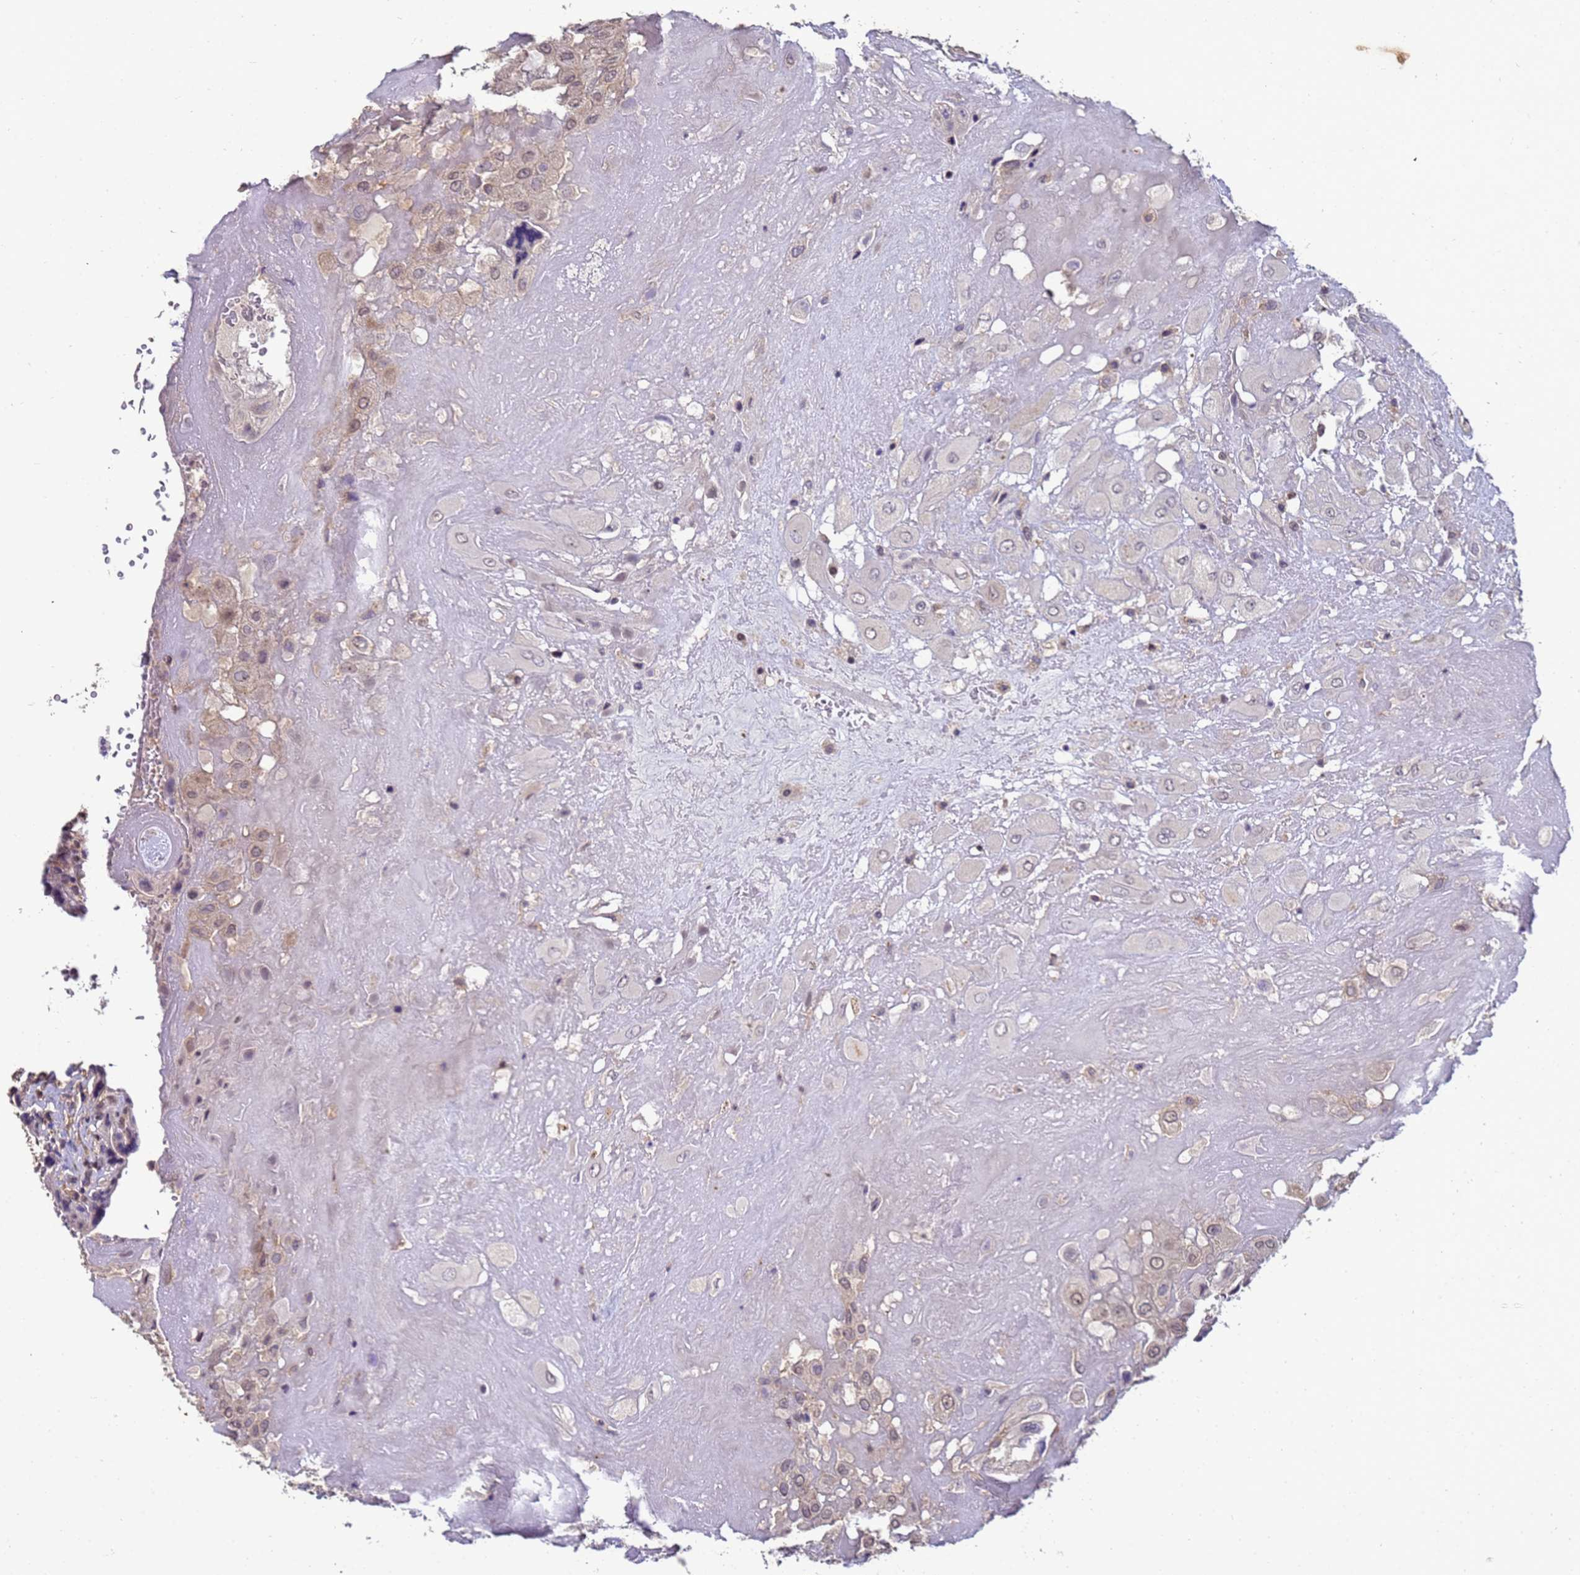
{"staining": {"intensity": "weak", "quantity": "<25%", "location": "cytoplasmic/membranous"}, "tissue": "placenta", "cell_type": "Decidual cells", "image_type": "normal", "snomed": [{"axis": "morphology", "description": "Normal tissue, NOS"}, {"axis": "topography", "description": "Placenta"}], "caption": "The image exhibits no staining of decidual cells in normal placenta. (Stains: DAB immunohistochemistry with hematoxylin counter stain, Microscopy: brightfield microscopy at high magnification).", "gene": "ANKRD17", "patient": {"sex": "female", "age": 37}}